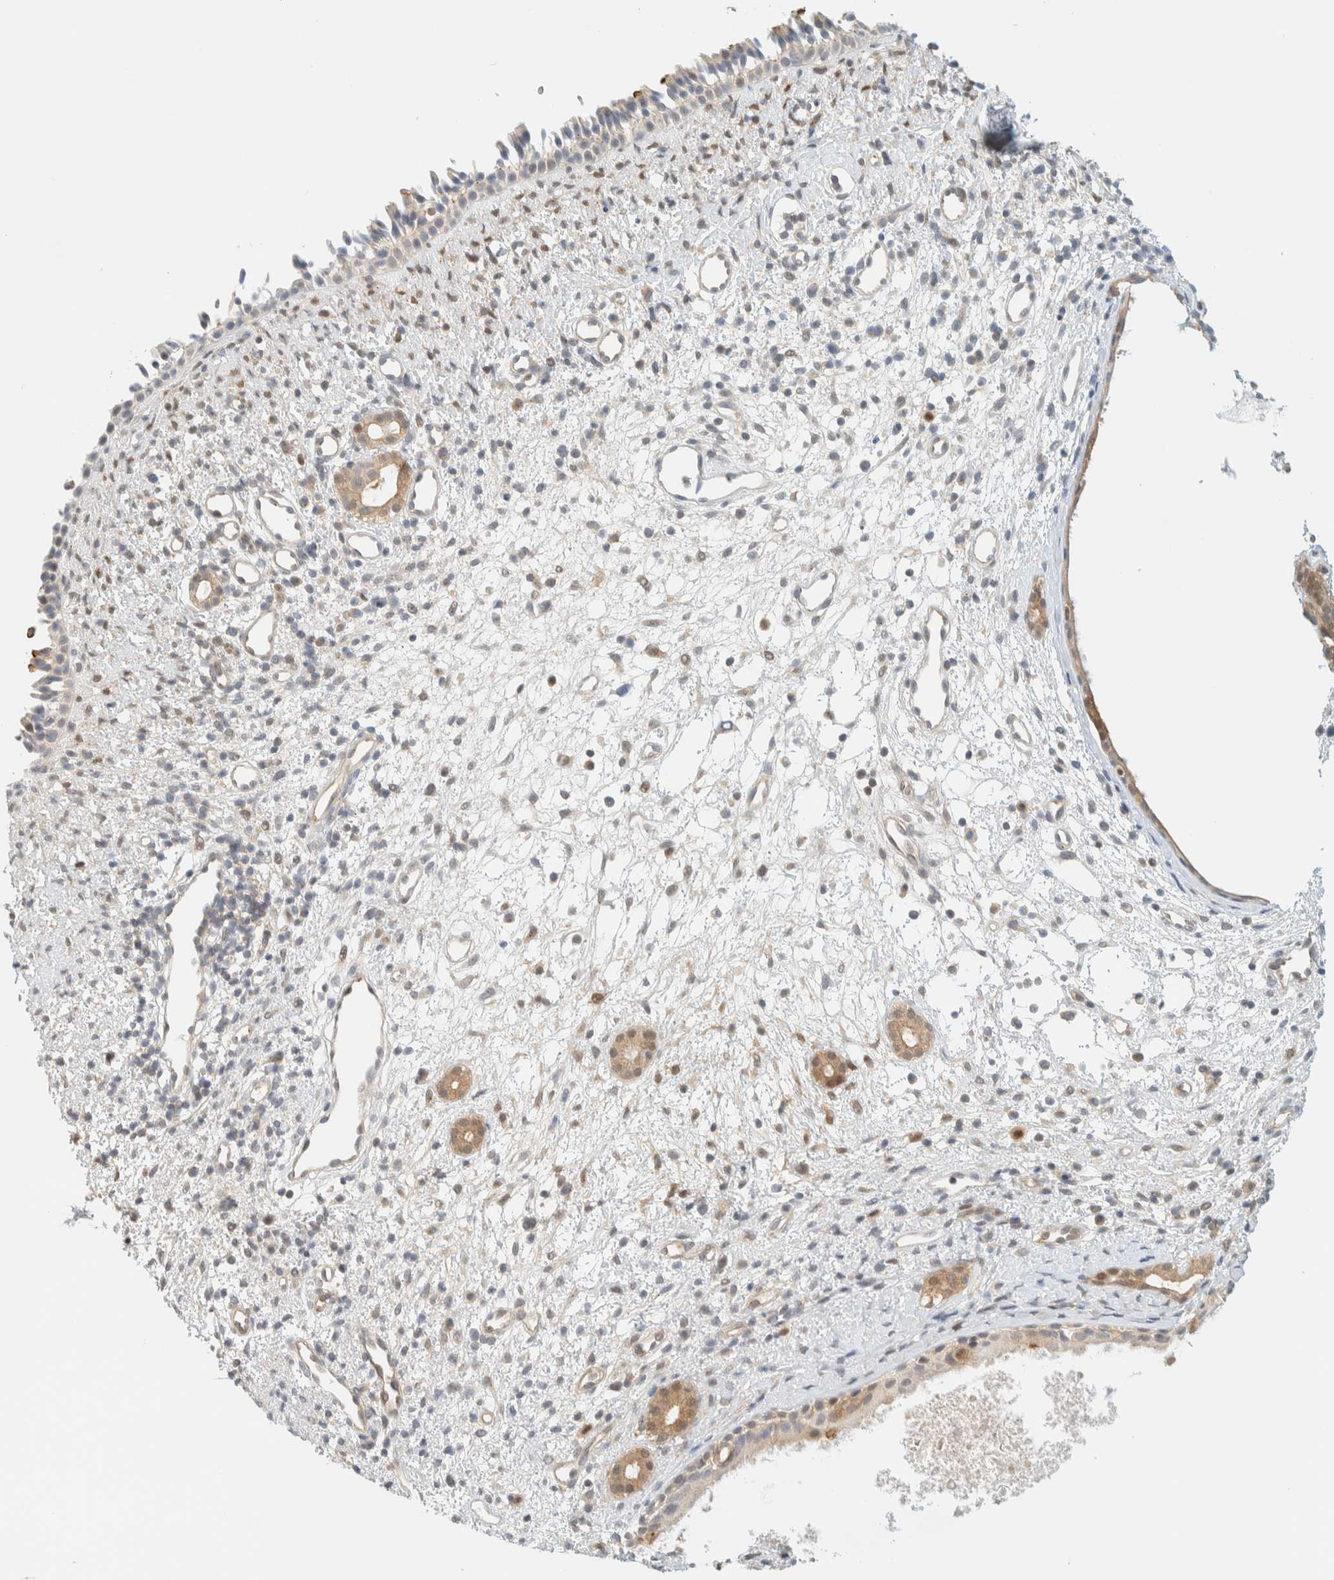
{"staining": {"intensity": "moderate", "quantity": ">75%", "location": "cytoplasmic/membranous"}, "tissue": "nasopharynx", "cell_type": "Respiratory epithelial cells", "image_type": "normal", "snomed": [{"axis": "morphology", "description": "Normal tissue, NOS"}, {"axis": "topography", "description": "Nasopharynx"}], "caption": "Moderate cytoplasmic/membranous staining for a protein is identified in approximately >75% of respiratory epithelial cells of unremarkable nasopharynx using IHC.", "gene": "PCYT2", "patient": {"sex": "male", "age": 22}}